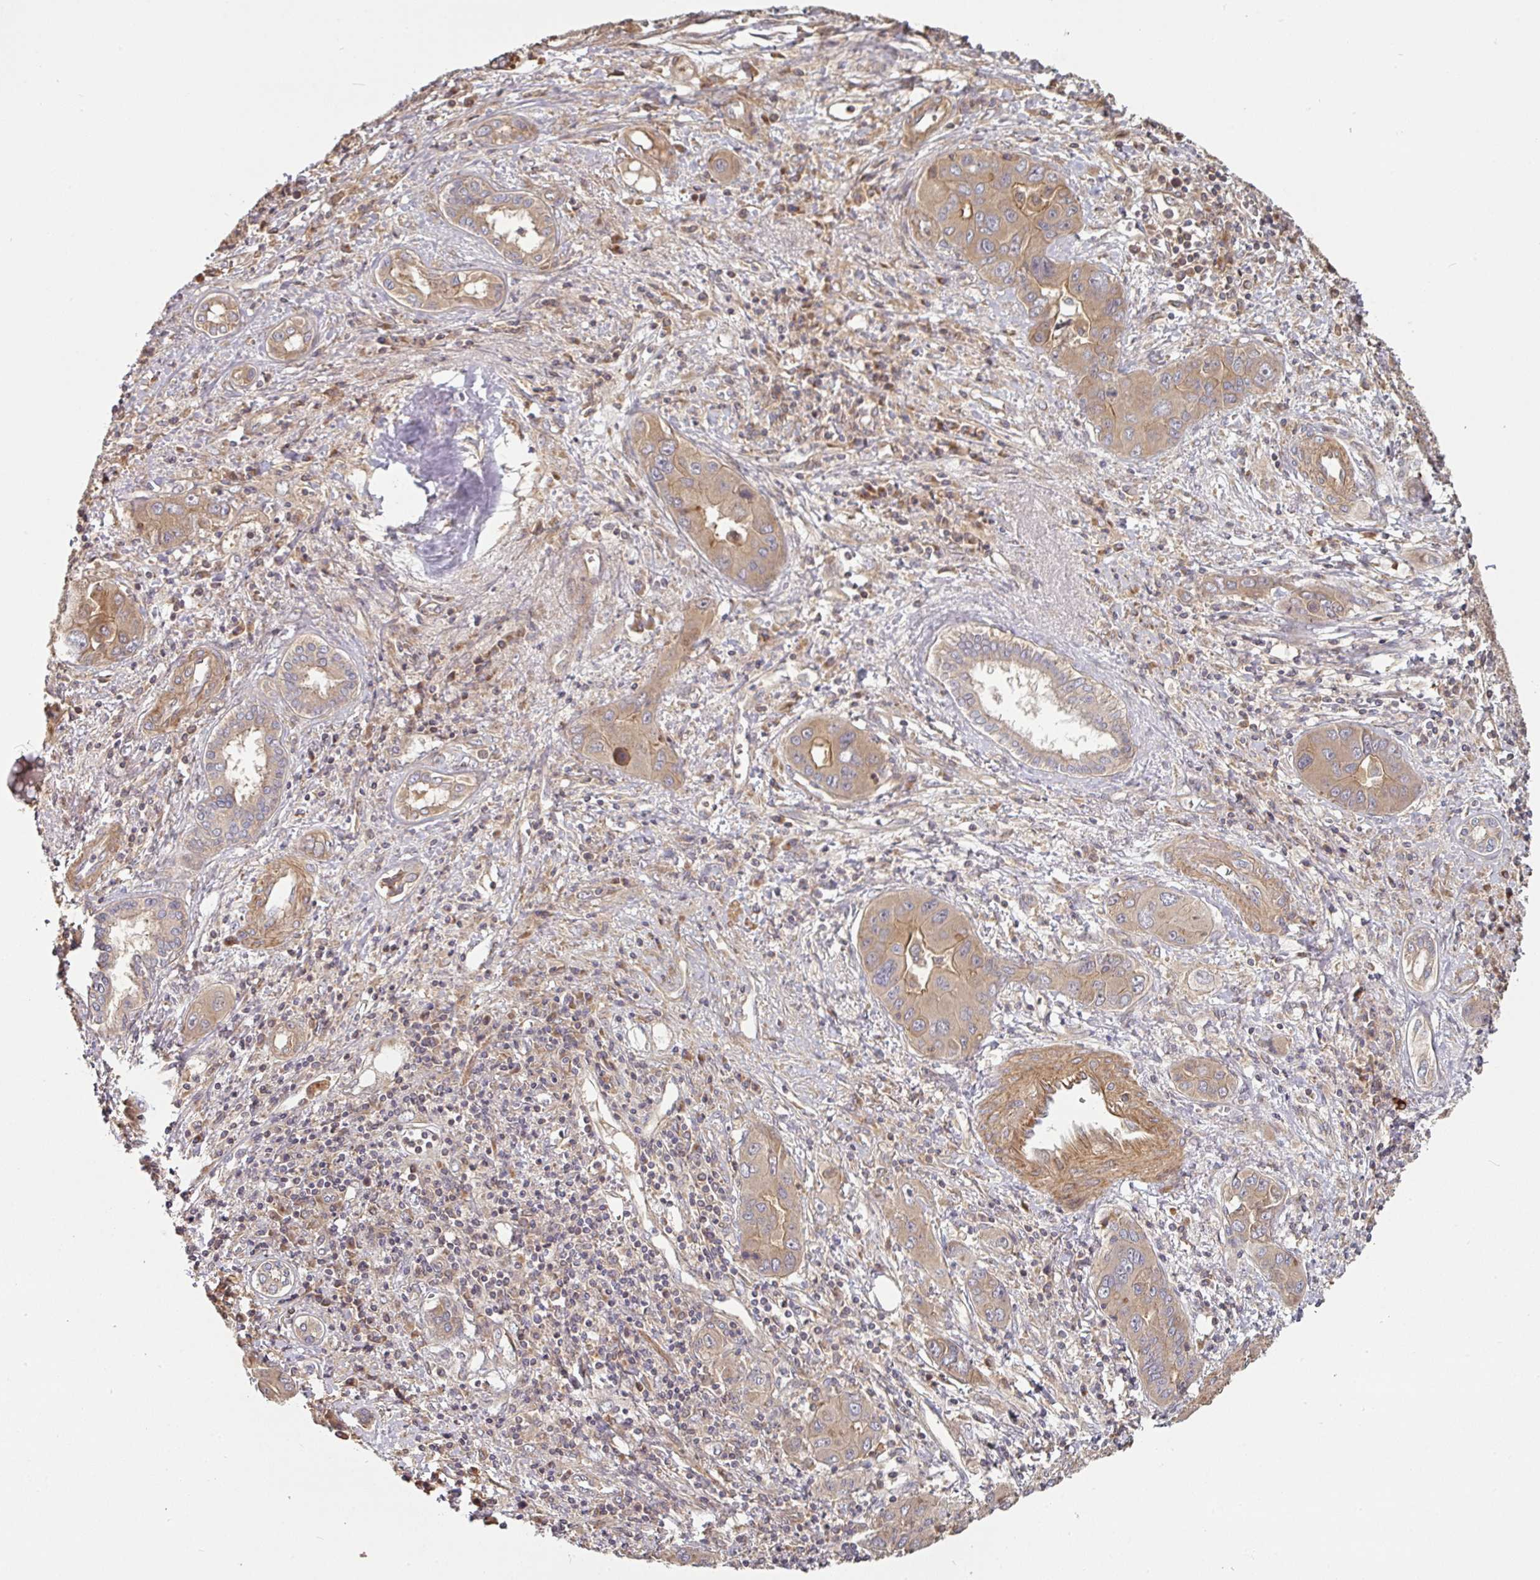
{"staining": {"intensity": "moderate", "quantity": ">75%", "location": "cytoplasmic/membranous"}, "tissue": "liver cancer", "cell_type": "Tumor cells", "image_type": "cancer", "snomed": [{"axis": "morphology", "description": "Cholangiocarcinoma"}, {"axis": "topography", "description": "Liver"}], "caption": "Moderate cytoplasmic/membranous staining for a protein is identified in about >75% of tumor cells of cholangiocarcinoma (liver) using immunohistochemistry (IHC).", "gene": "SIK1", "patient": {"sex": "male", "age": 67}}